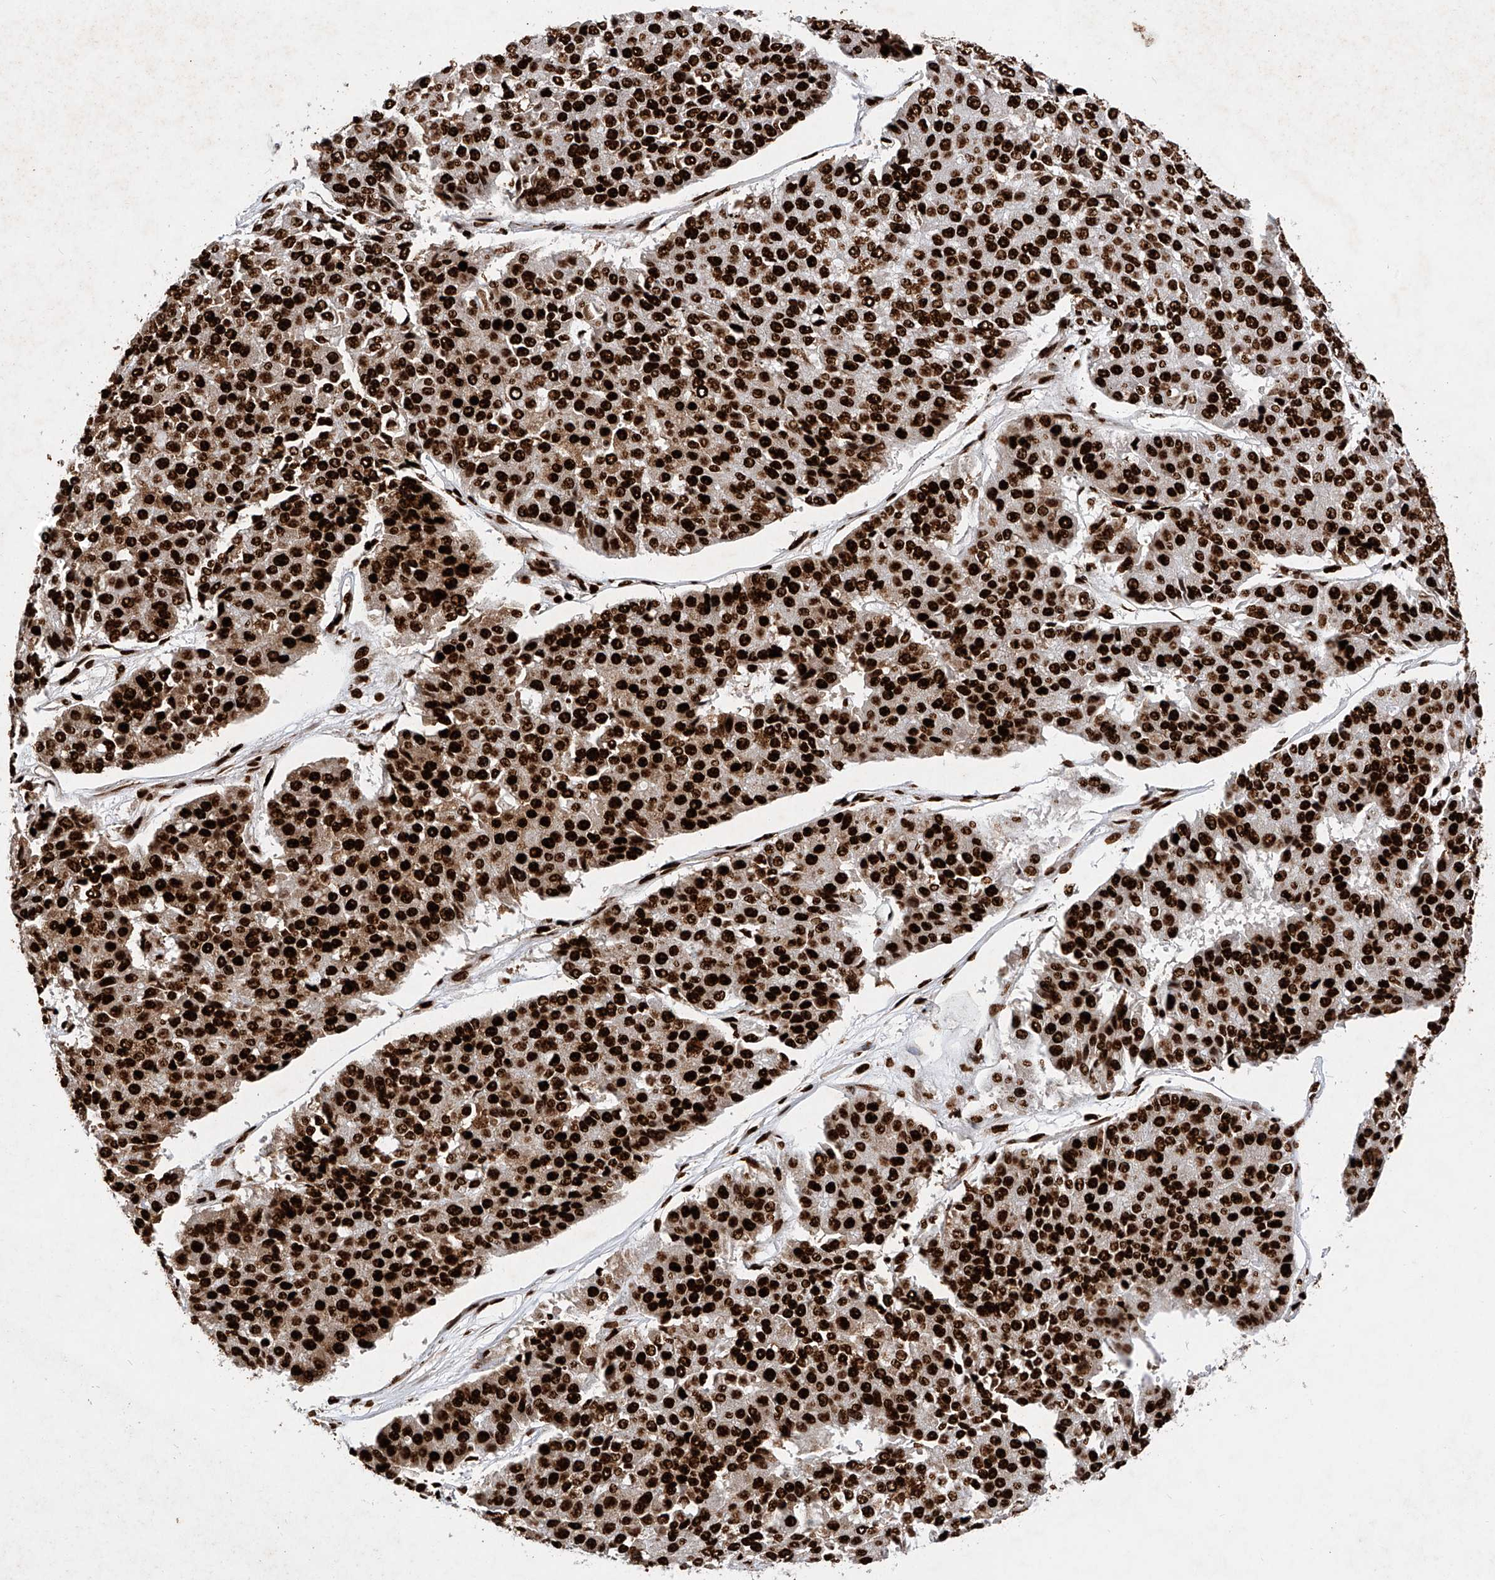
{"staining": {"intensity": "strong", "quantity": ">75%", "location": "nuclear"}, "tissue": "pancreatic cancer", "cell_type": "Tumor cells", "image_type": "cancer", "snomed": [{"axis": "morphology", "description": "Adenocarcinoma, NOS"}, {"axis": "topography", "description": "Pancreas"}], "caption": "Approximately >75% of tumor cells in pancreatic cancer (adenocarcinoma) display strong nuclear protein expression as visualized by brown immunohistochemical staining.", "gene": "SRSF6", "patient": {"sex": "male", "age": 50}}